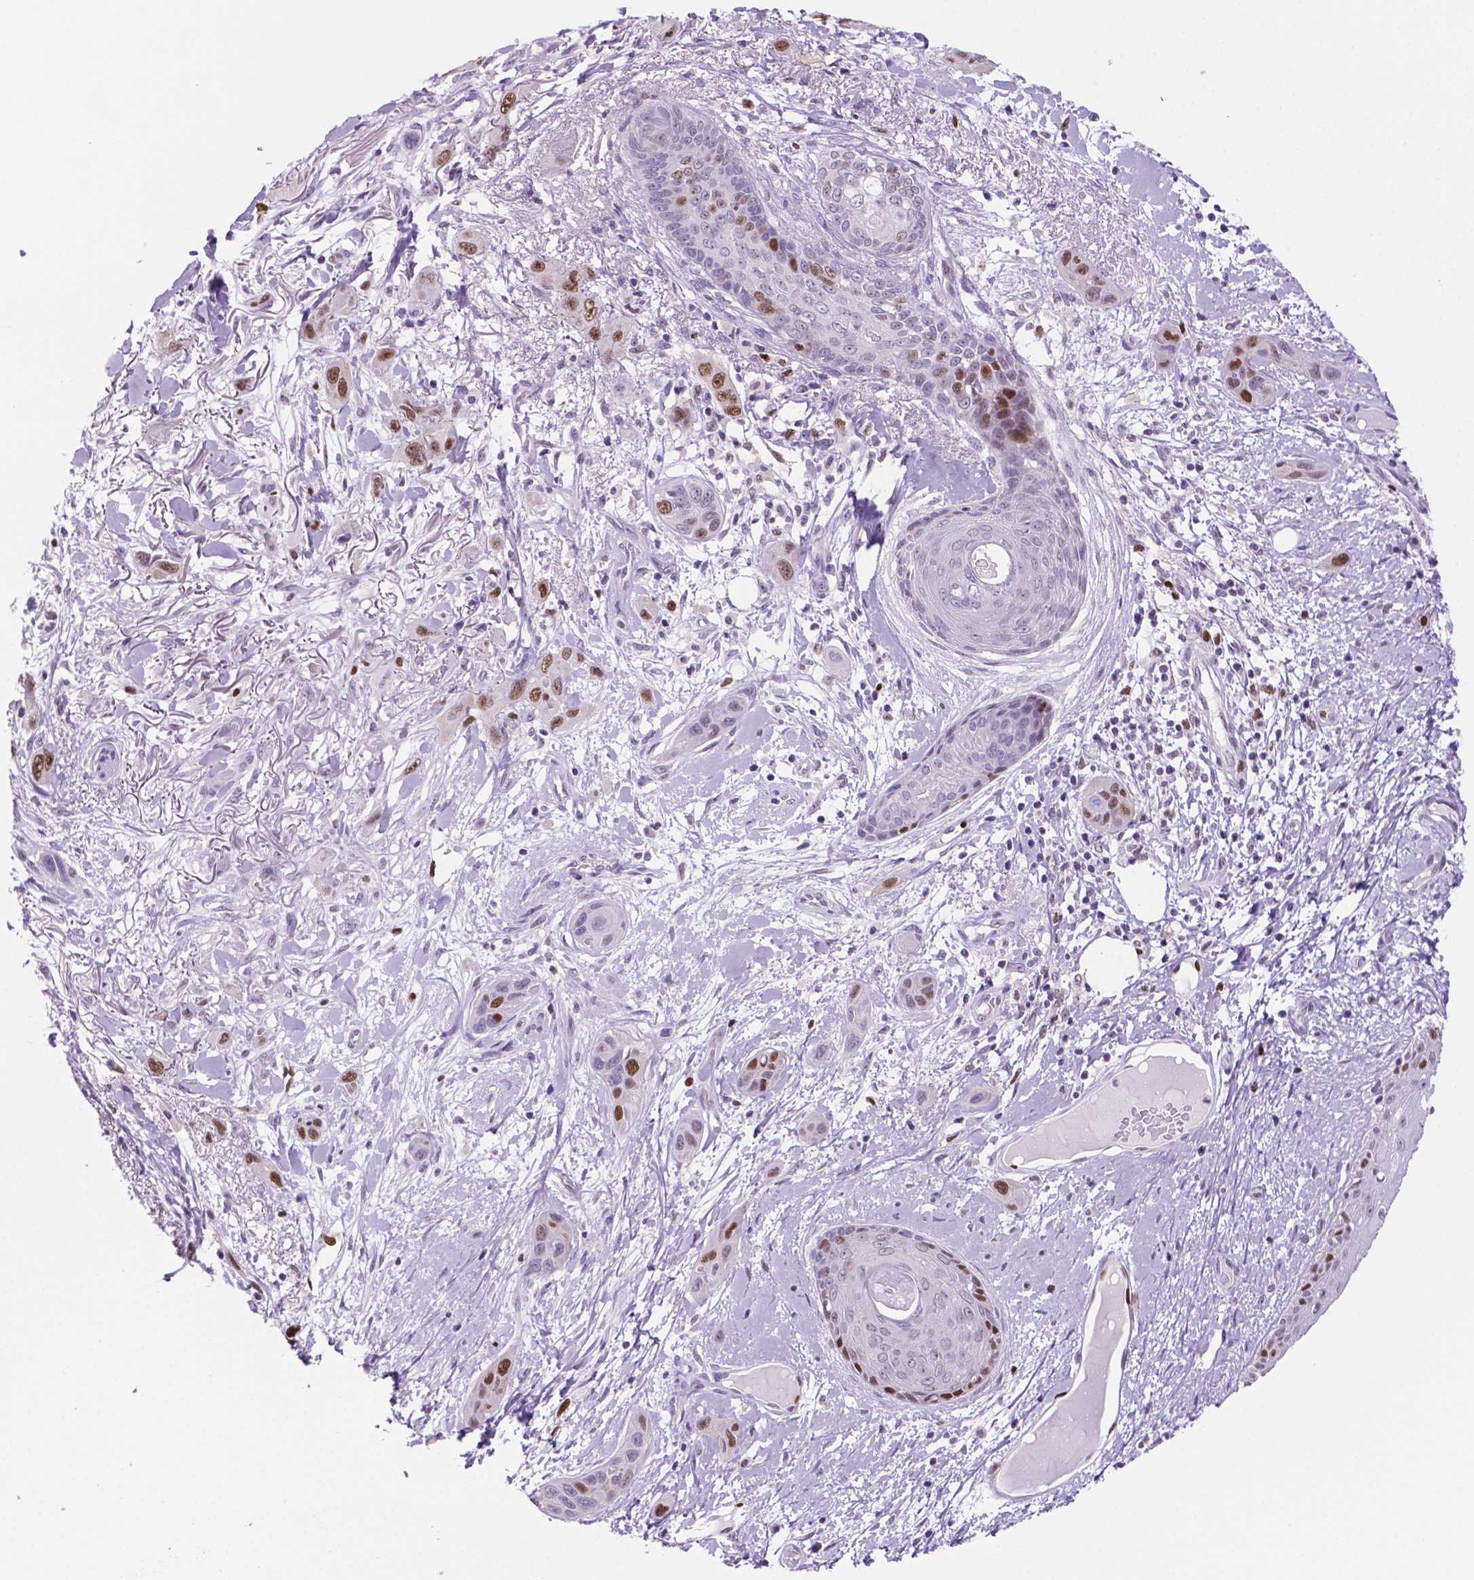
{"staining": {"intensity": "moderate", "quantity": "25%-75%", "location": "nuclear"}, "tissue": "skin cancer", "cell_type": "Tumor cells", "image_type": "cancer", "snomed": [{"axis": "morphology", "description": "Squamous cell carcinoma, NOS"}, {"axis": "topography", "description": "Skin"}], "caption": "Moderate nuclear protein staining is seen in about 25%-75% of tumor cells in skin squamous cell carcinoma.", "gene": "NCAPH2", "patient": {"sex": "male", "age": 79}}